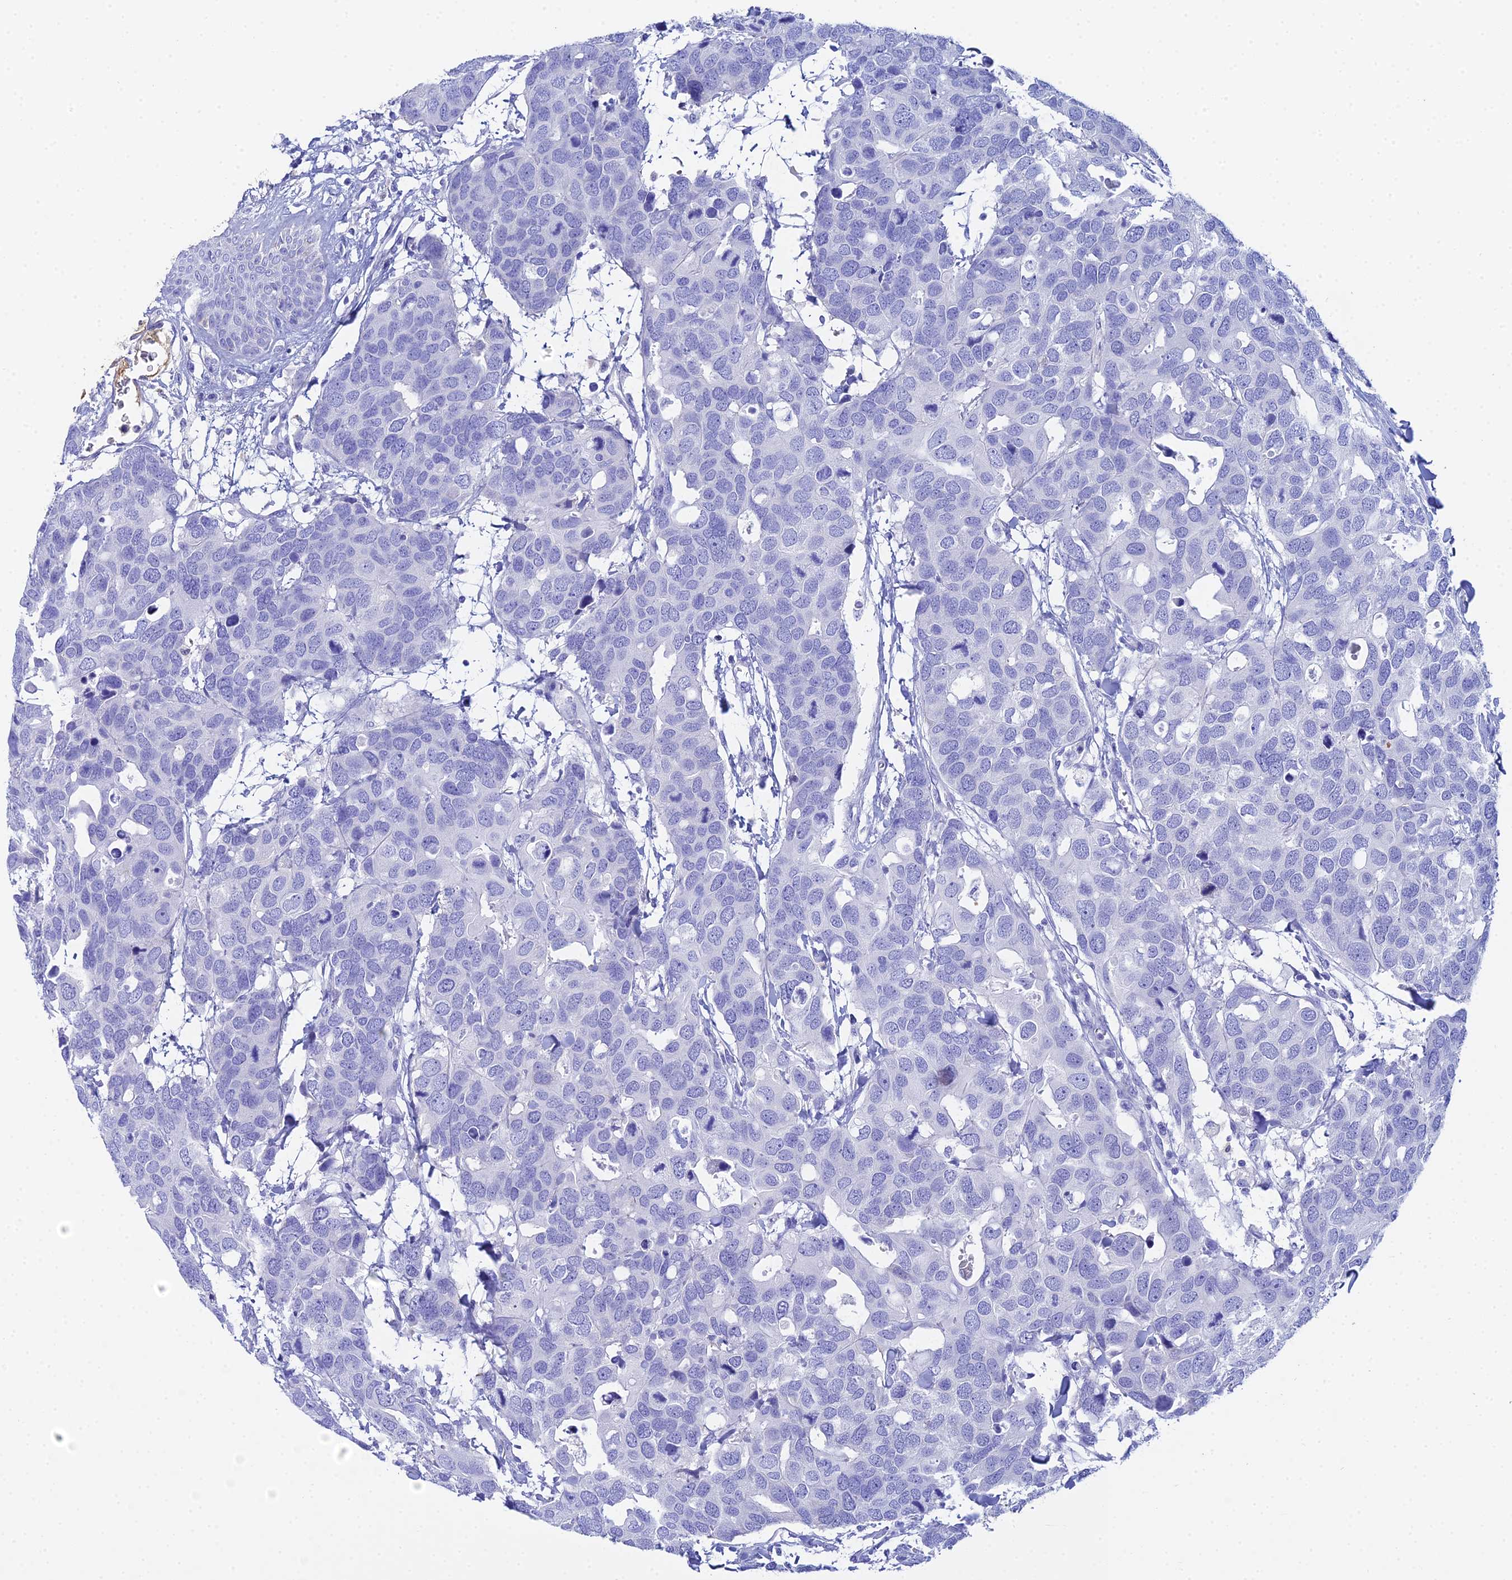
{"staining": {"intensity": "negative", "quantity": "none", "location": "none"}, "tissue": "breast cancer", "cell_type": "Tumor cells", "image_type": "cancer", "snomed": [{"axis": "morphology", "description": "Duct carcinoma"}, {"axis": "topography", "description": "Breast"}], "caption": "This image is of breast cancer (intraductal carcinoma) stained with IHC to label a protein in brown with the nuclei are counter-stained blue. There is no positivity in tumor cells.", "gene": "CELA3A", "patient": {"sex": "female", "age": 83}}